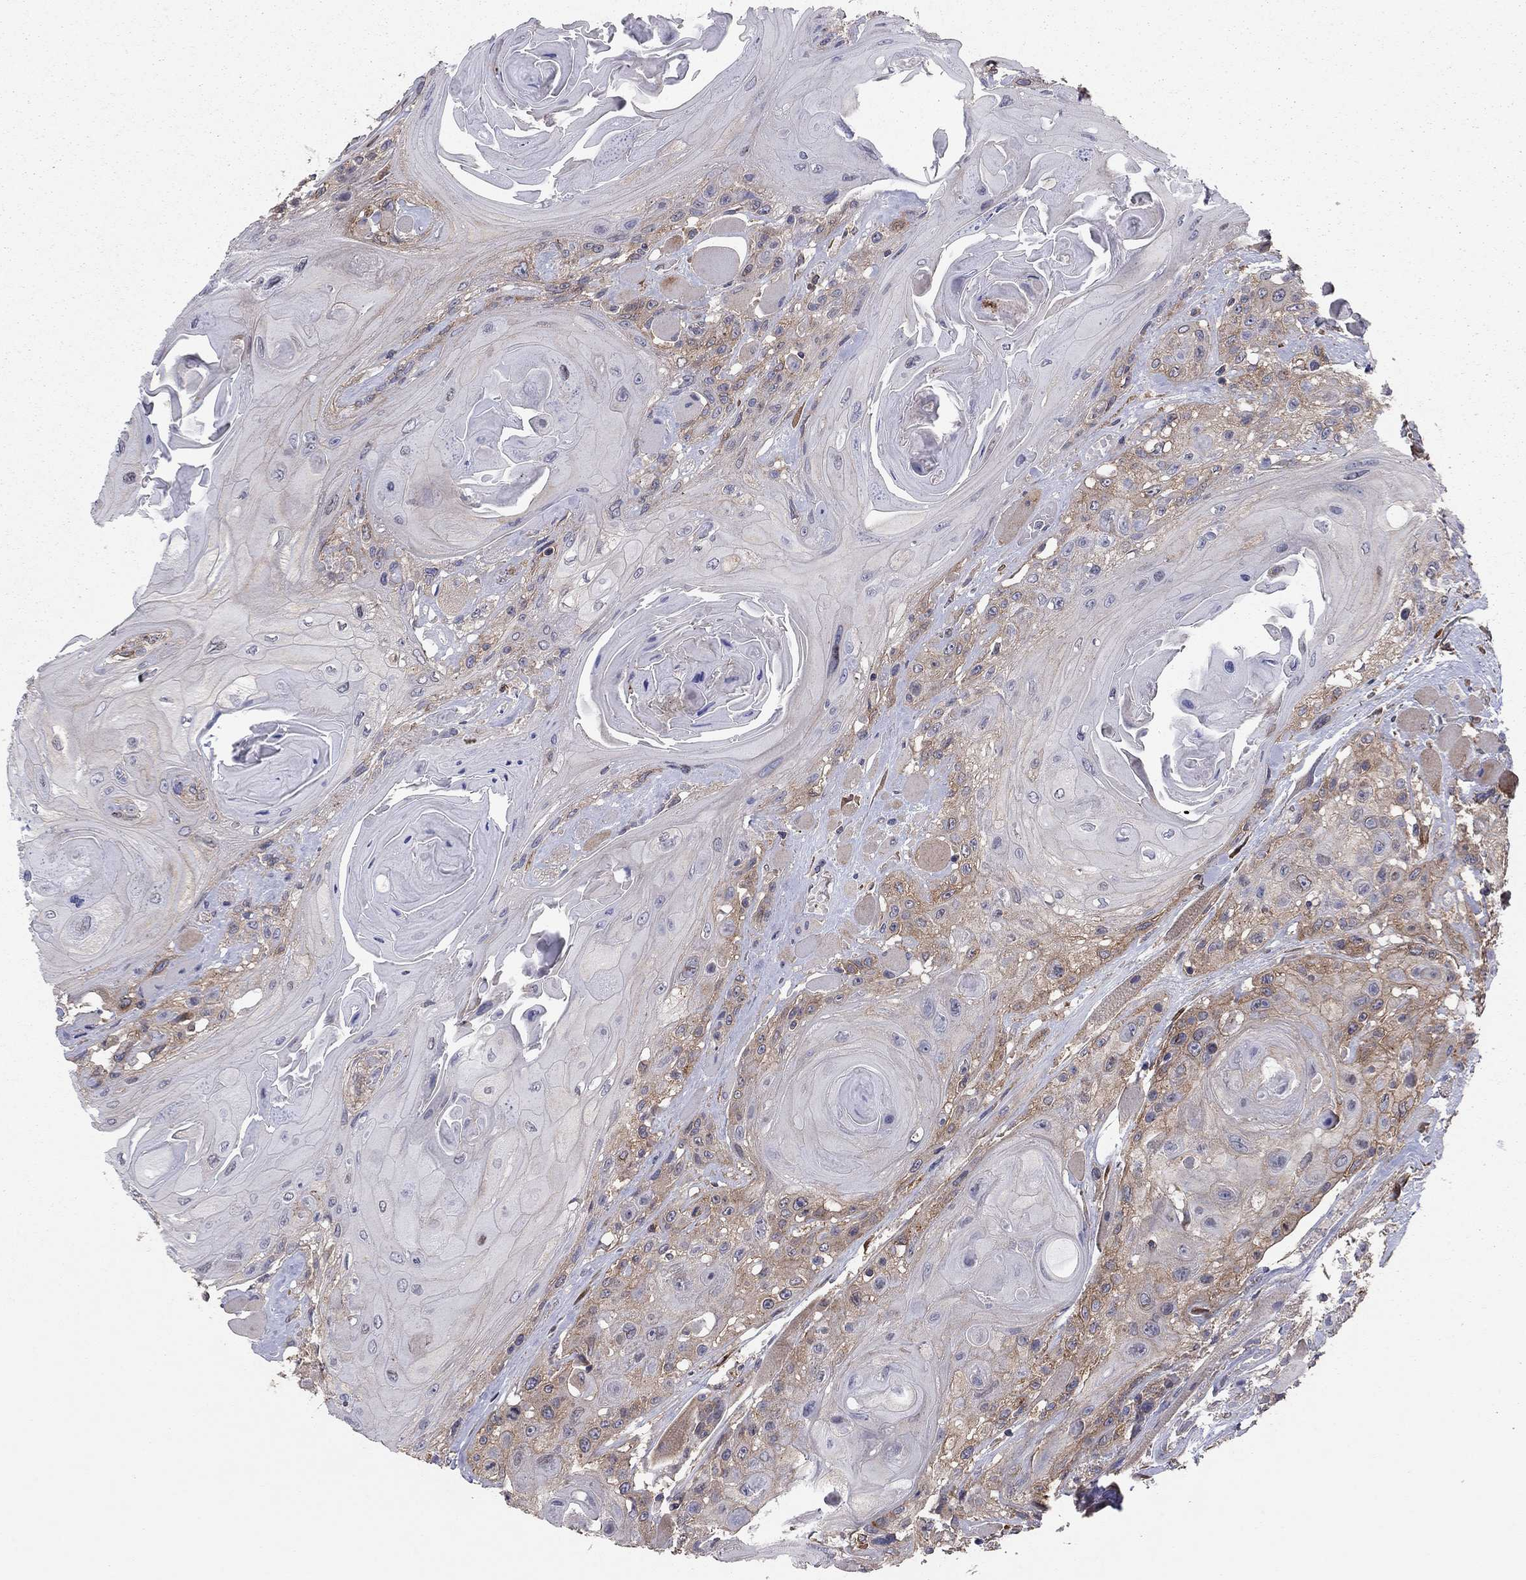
{"staining": {"intensity": "moderate", "quantity": "<25%", "location": "cytoplasmic/membranous"}, "tissue": "head and neck cancer", "cell_type": "Tumor cells", "image_type": "cancer", "snomed": [{"axis": "morphology", "description": "Squamous cell carcinoma, NOS"}, {"axis": "topography", "description": "Head-Neck"}], "caption": "This photomicrograph demonstrates IHC staining of squamous cell carcinoma (head and neck), with low moderate cytoplasmic/membranous staining in about <25% of tumor cells.", "gene": "YIF1A", "patient": {"sex": "female", "age": 59}}